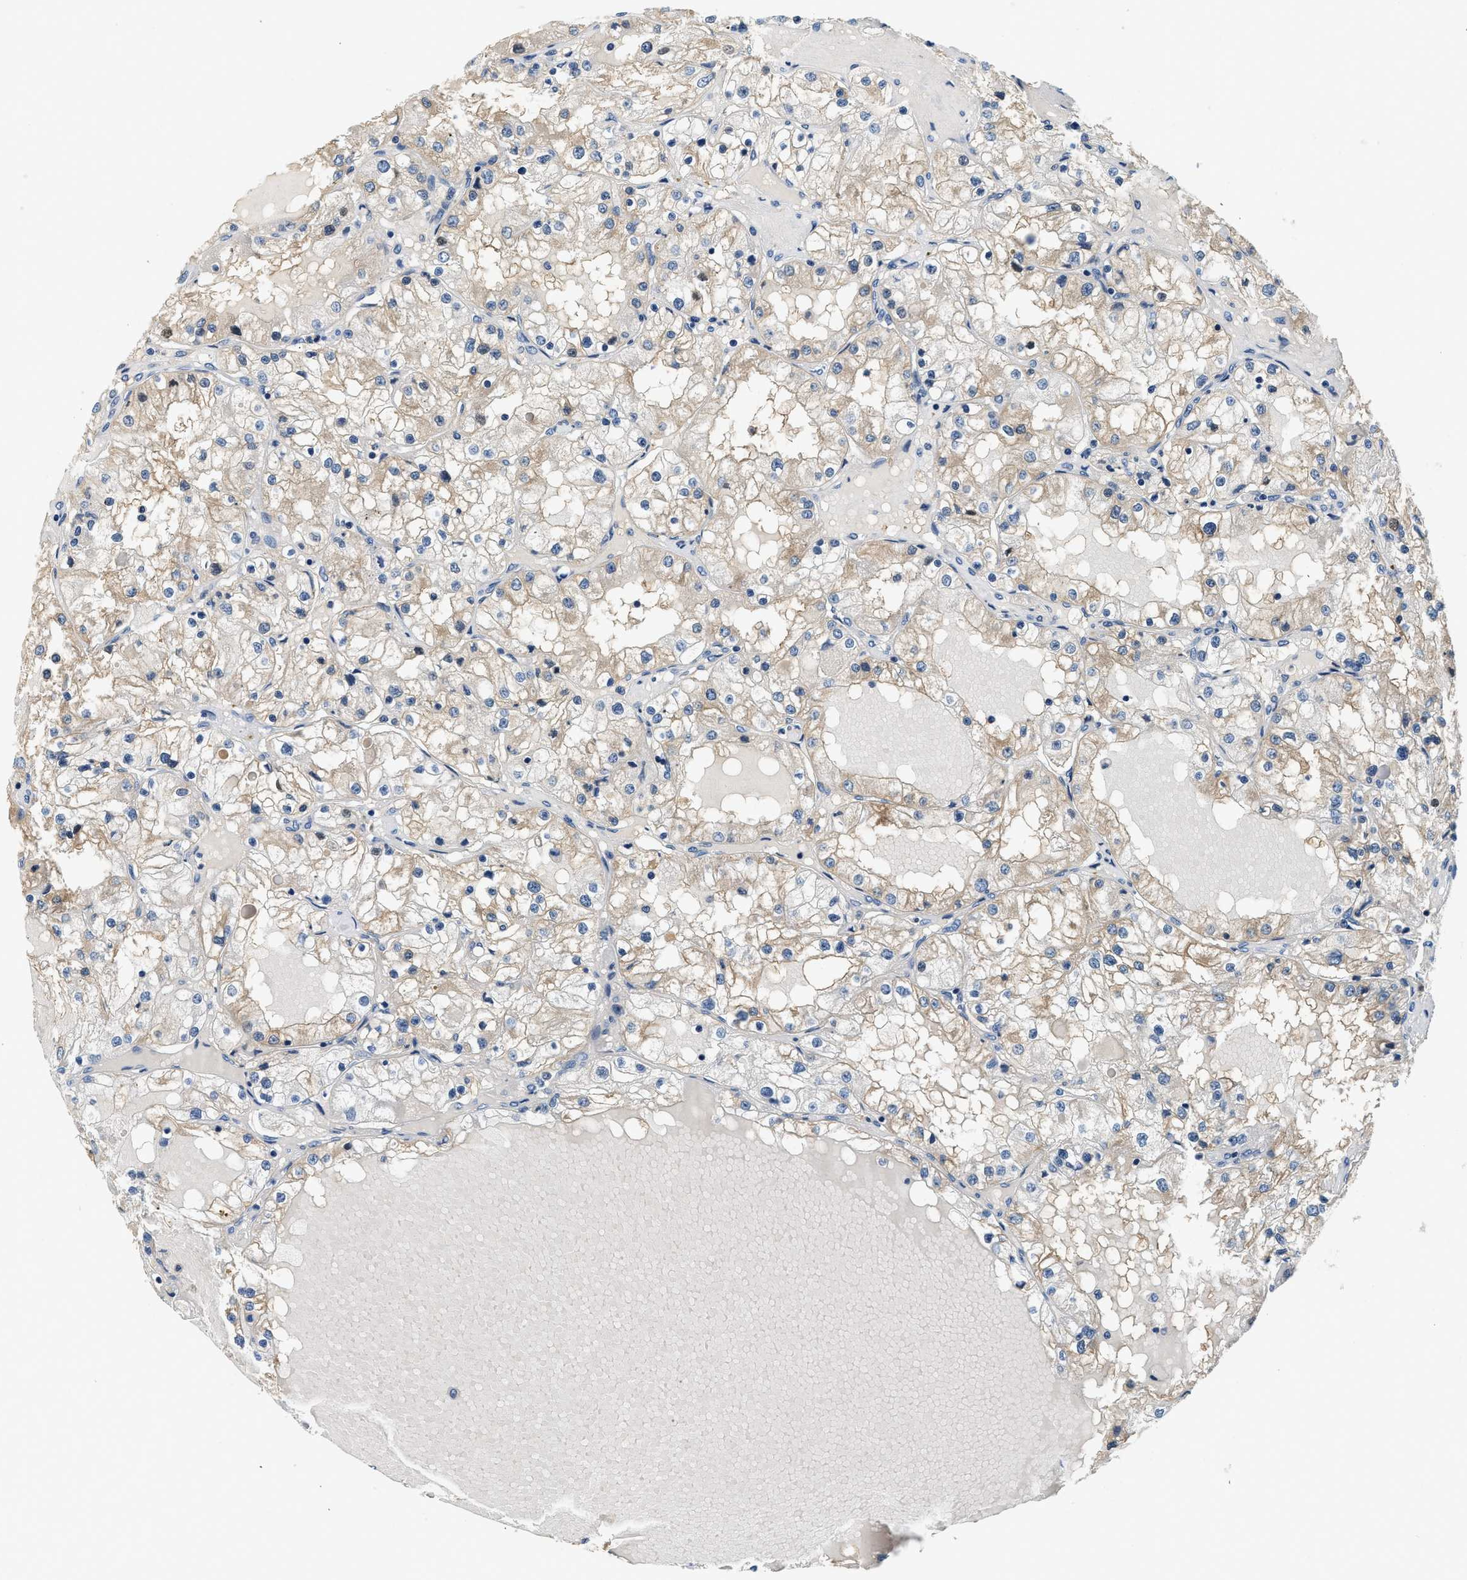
{"staining": {"intensity": "weak", "quantity": ">75%", "location": "cytoplasmic/membranous"}, "tissue": "renal cancer", "cell_type": "Tumor cells", "image_type": "cancer", "snomed": [{"axis": "morphology", "description": "Adenocarcinoma, NOS"}, {"axis": "topography", "description": "Kidney"}], "caption": "This is a photomicrograph of immunohistochemistry (IHC) staining of renal cancer (adenocarcinoma), which shows weak expression in the cytoplasmic/membranous of tumor cells.", "gene": "SLC35E1", "patient": {"sex": "male", "age": 68}}